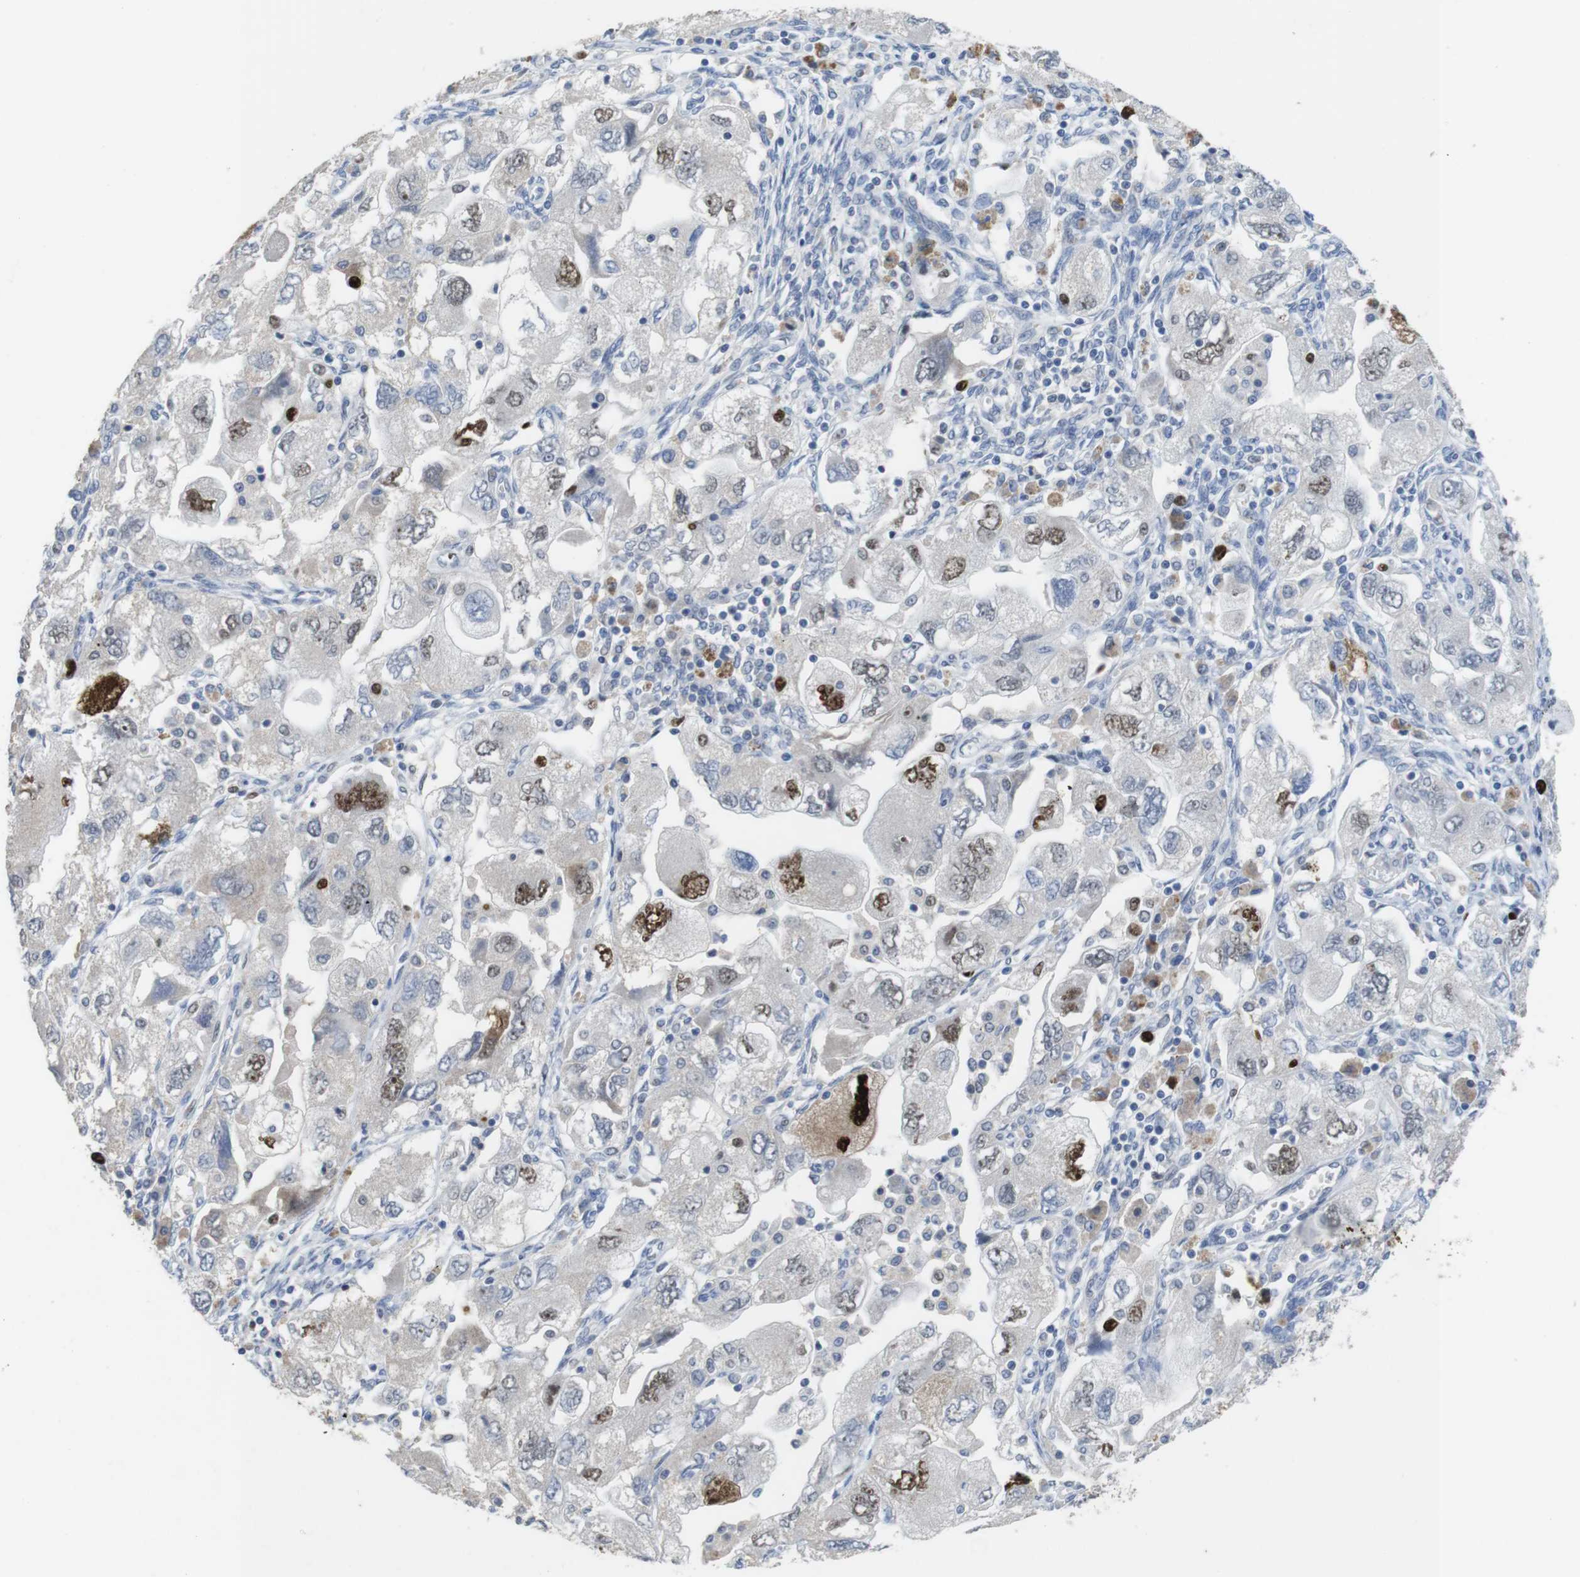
{"staining": {"intensity": "strong", "quantity": "<25%", "location": "nuclear"}, "tissue": "ovarian cancer", "cell_type": "Tumor cells", "image_type": "cancer", "snomed": [{"axis": "morphology", "description": "Carcinoma, NOS"}, {"axis": "morphology", "description": "Cystadenocarcinoma, serous, NOS"}, {"axis": "topography", "description": "Ovary"}], "caption": "Immunohistochemistry histopathology image of neoplastic tissue: human ovarian serous cystadenocarcinoma stained using IHC shows medium levels of strong protein expression localized specifically in the nuclear of tumor cells, appearing as a nuclear brown color.", "gene": "KPNA2", "patient": {"sex": "female", "age": 69}}